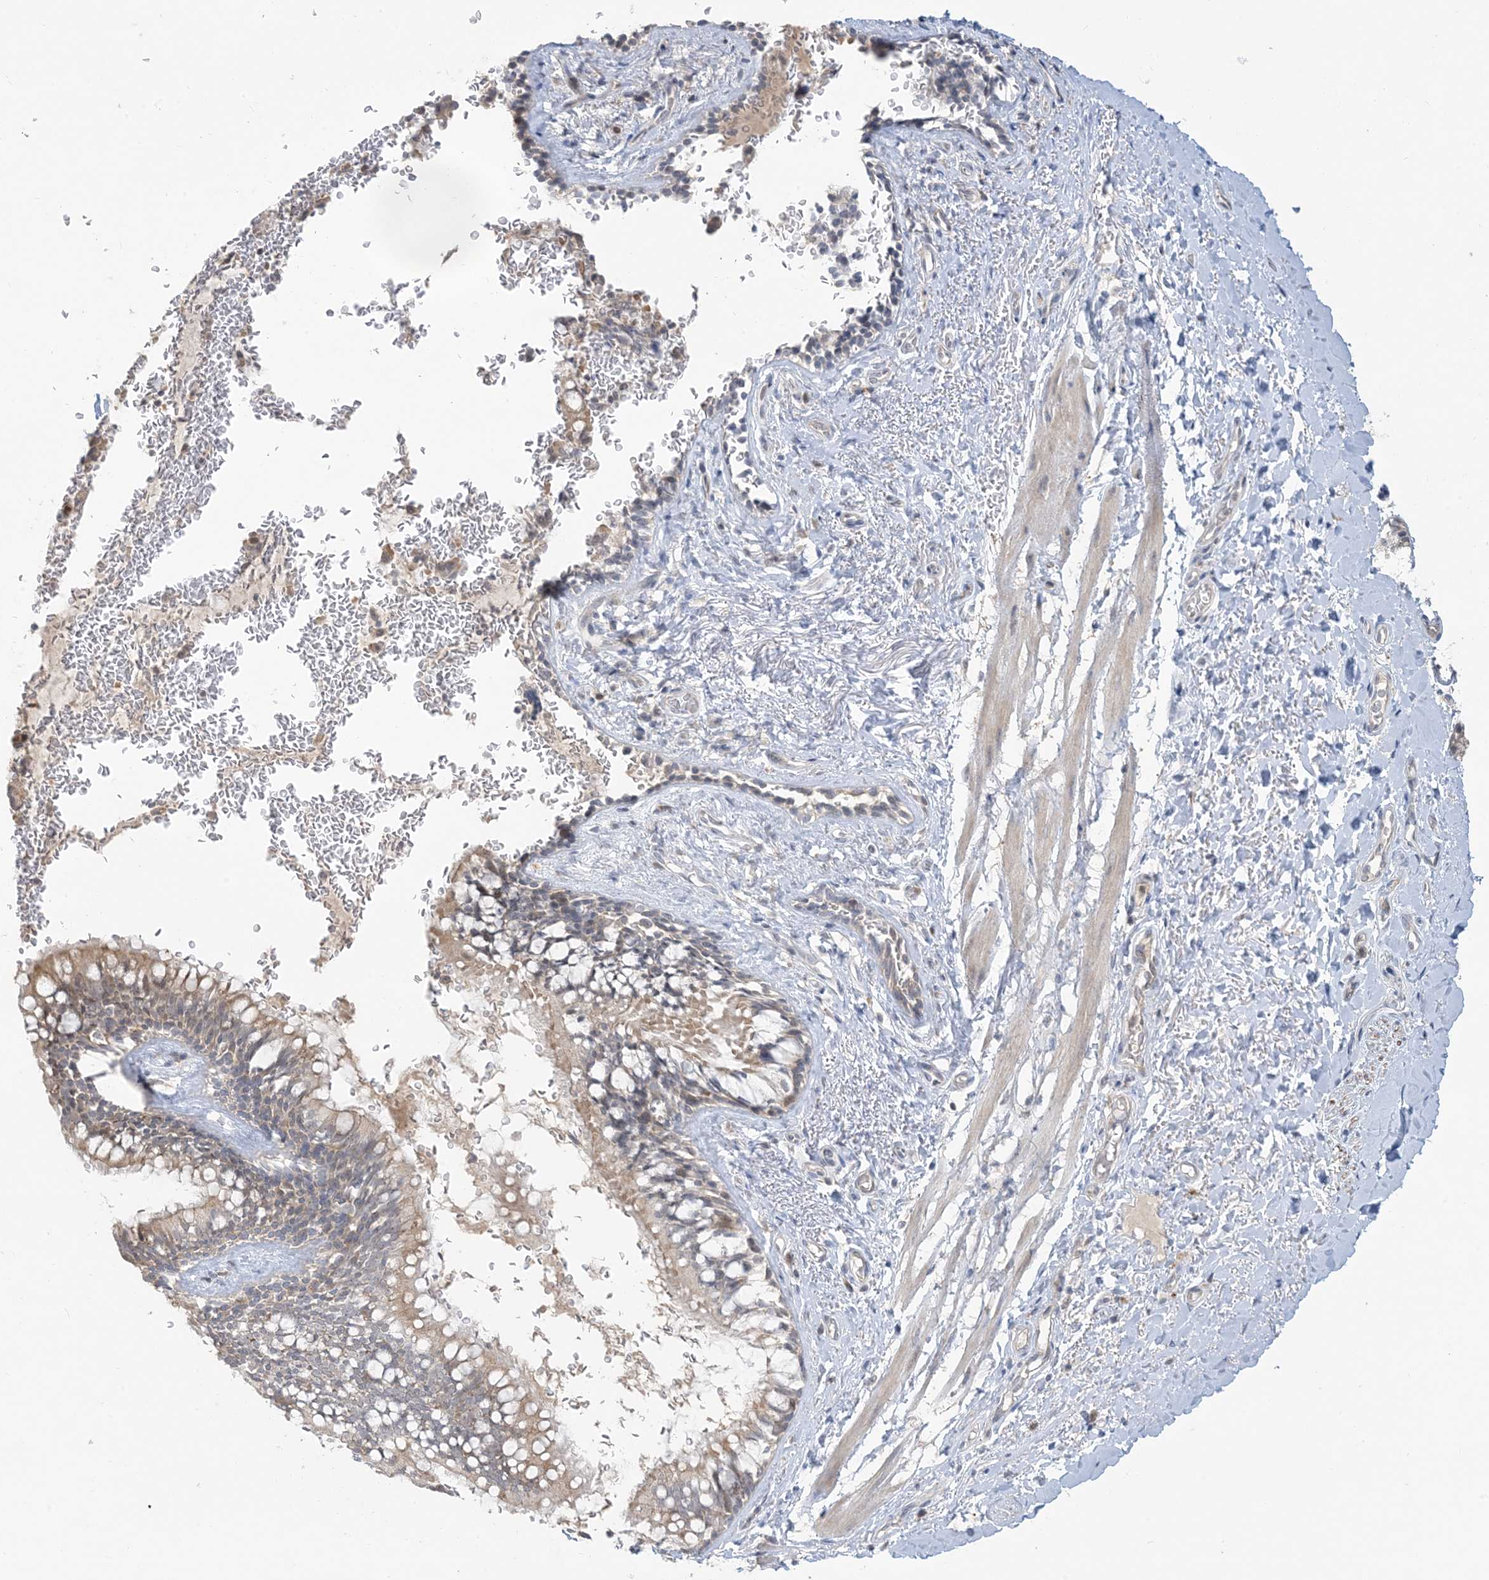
{"staining": {"intensity": "weak", "quantity": "25%-75%", "location": "cytoplasmic/membranous"}, "tissue": "bronchus", "cell_type": "Respiratory epithelial cells", "image_type": "normal", "snomed": [{"axis": "morphology", "description": "Normal tissue, NOS"}, {"axis": "topography", "description": "Cartilage tissue"}, {"axis": "topography", "description": "Bronchus"}], "caption": "Protein analysis of benign bronchus shows weak cytoplasmic/membranous positivity in about 25%-75% of respiratory epithelial cells.", "gene": "PRRT3", "patient": {"sex": "female", "age": 36}}